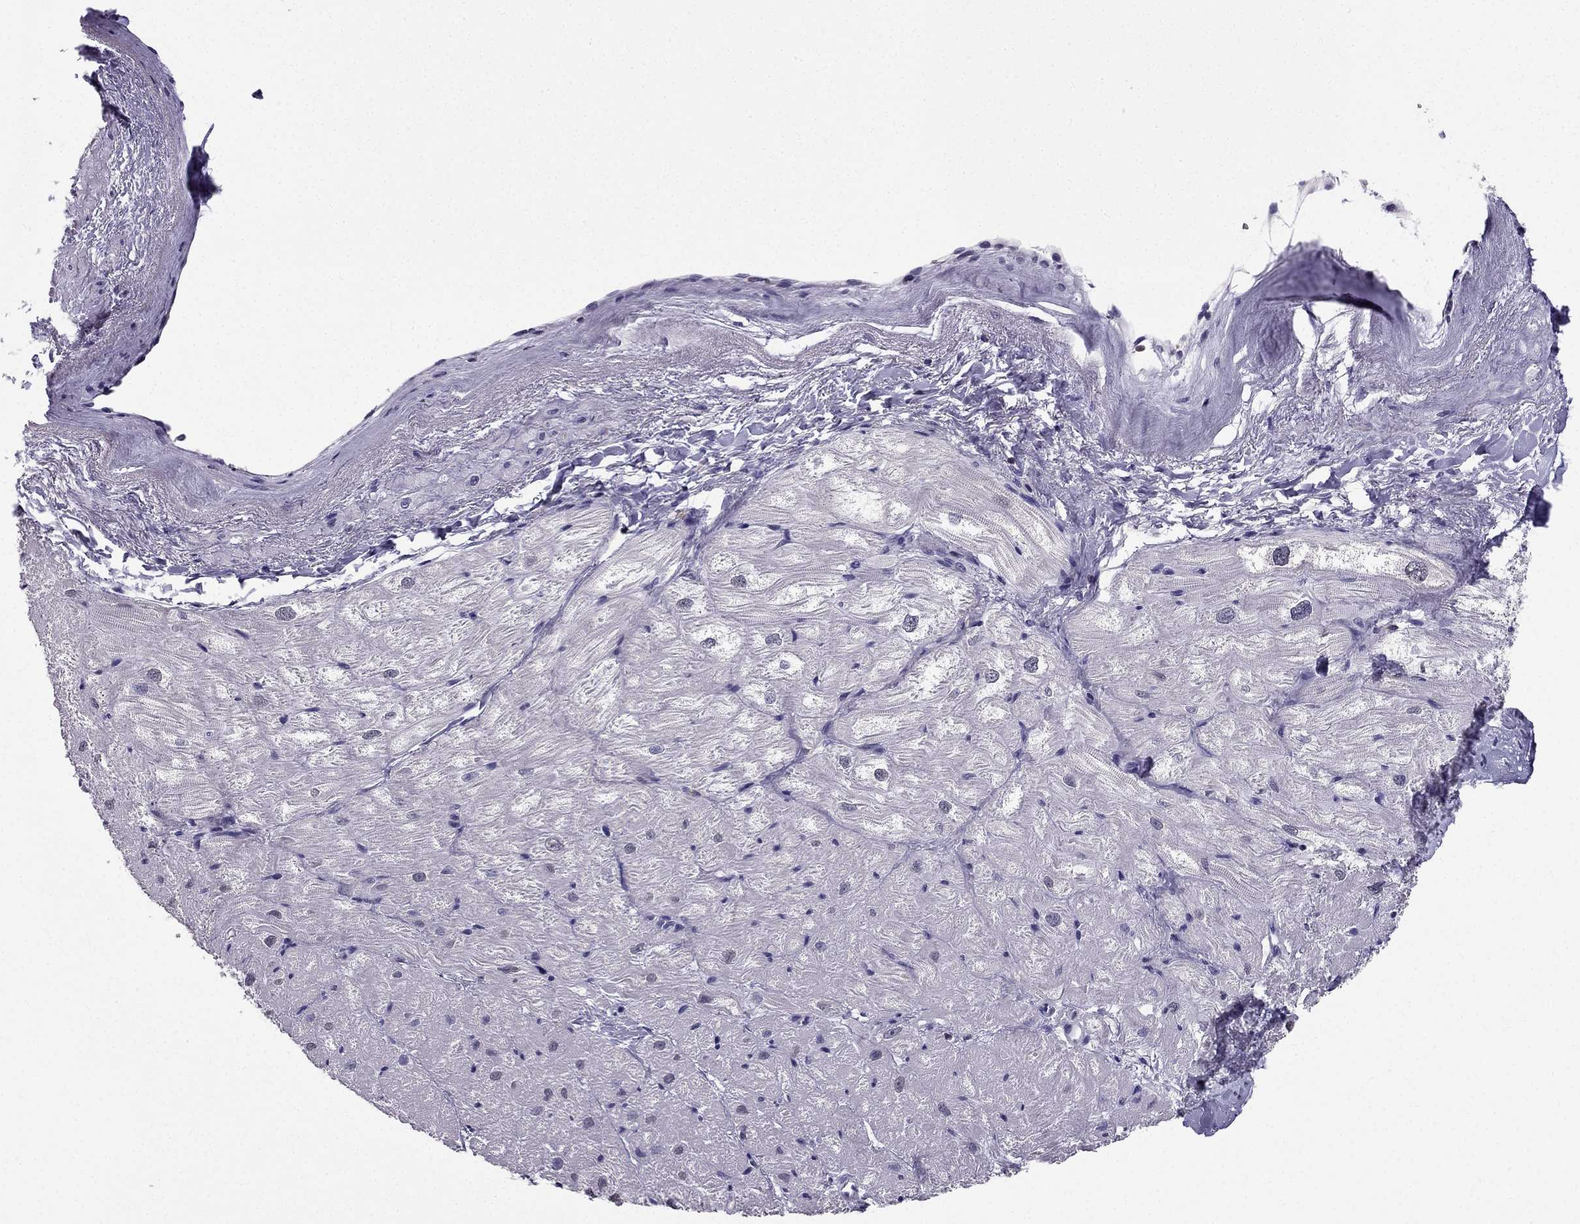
{"staining": {"intensity": "negative", "quantity": "none", "location": "none"}, "tissue": "heart muscle", "cell_type": "Cardiomyocytes", "image_type": "normal", "snomed": [{"axis": "morphology", "description": "Normal tissue, NOS"}, {"axis": "topography", "description": "Heart"}], "caption": "IHC image of normal heart muscle: heart muscle stained with DAB displays no significant protein positivity in cardiomyocytes.", "gene": "CCK", "patient": {"sex": "male", "age": 57}}